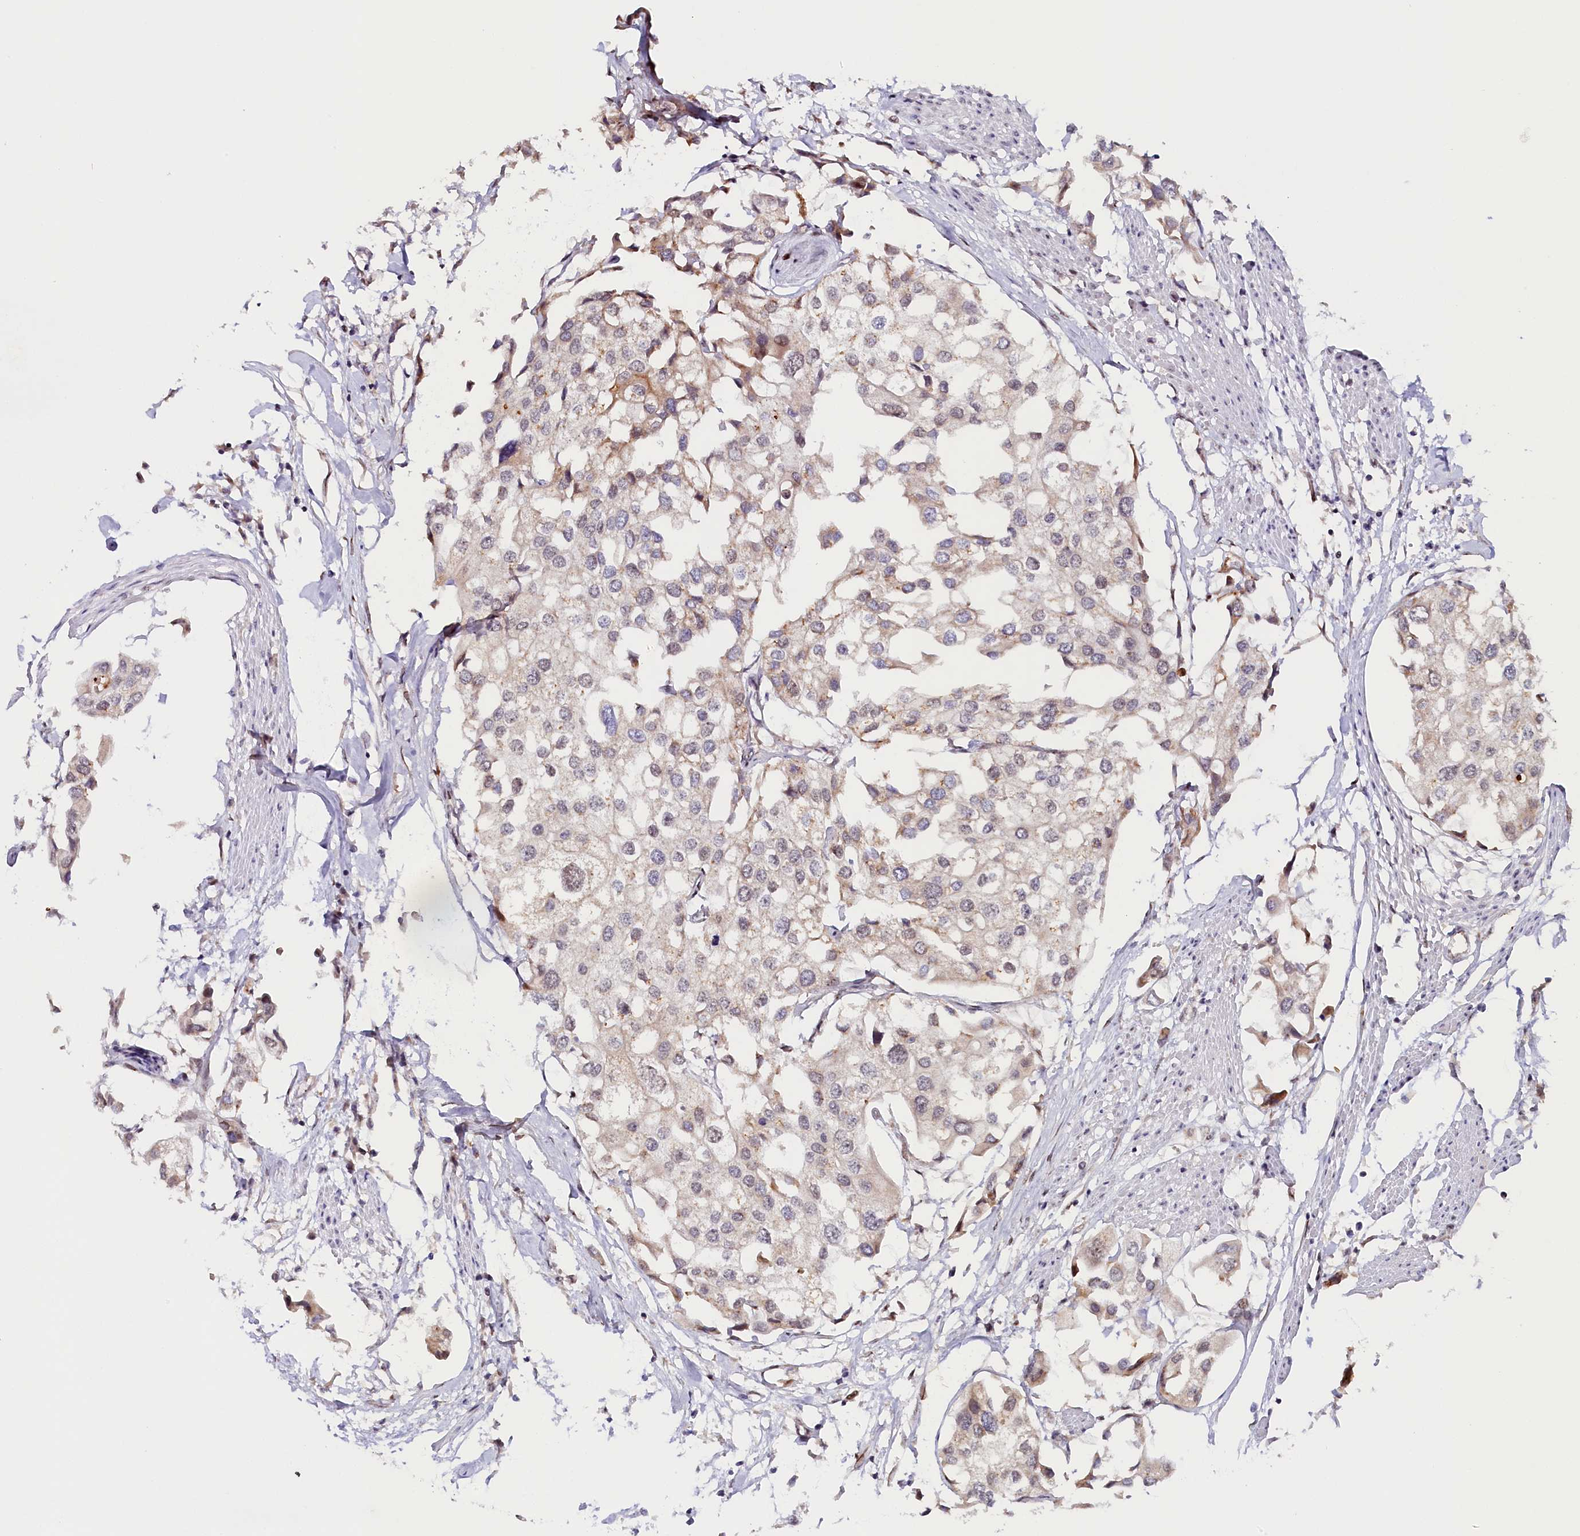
{"staining": {"intensity": "weak", "quantity": "<25%", "location": "cytoplasmic/membranous"}, "tissue": "urothelial cancer", "cell_type": "Tumor cells", "image_type": "cancer", "snomed": [{"axis": "morphology", "description": "Urothelial carcinoma, High grade"}, {"axis": "topography", "description": "Urinary bladder"}], "caption": "Immunohistochemistry (IHC) of human high-grade urothelial carcinoma reveals no positivity in tumor cells.", "gene": "ANKRD24", "patient": {"sex": "male", "age": 64}}